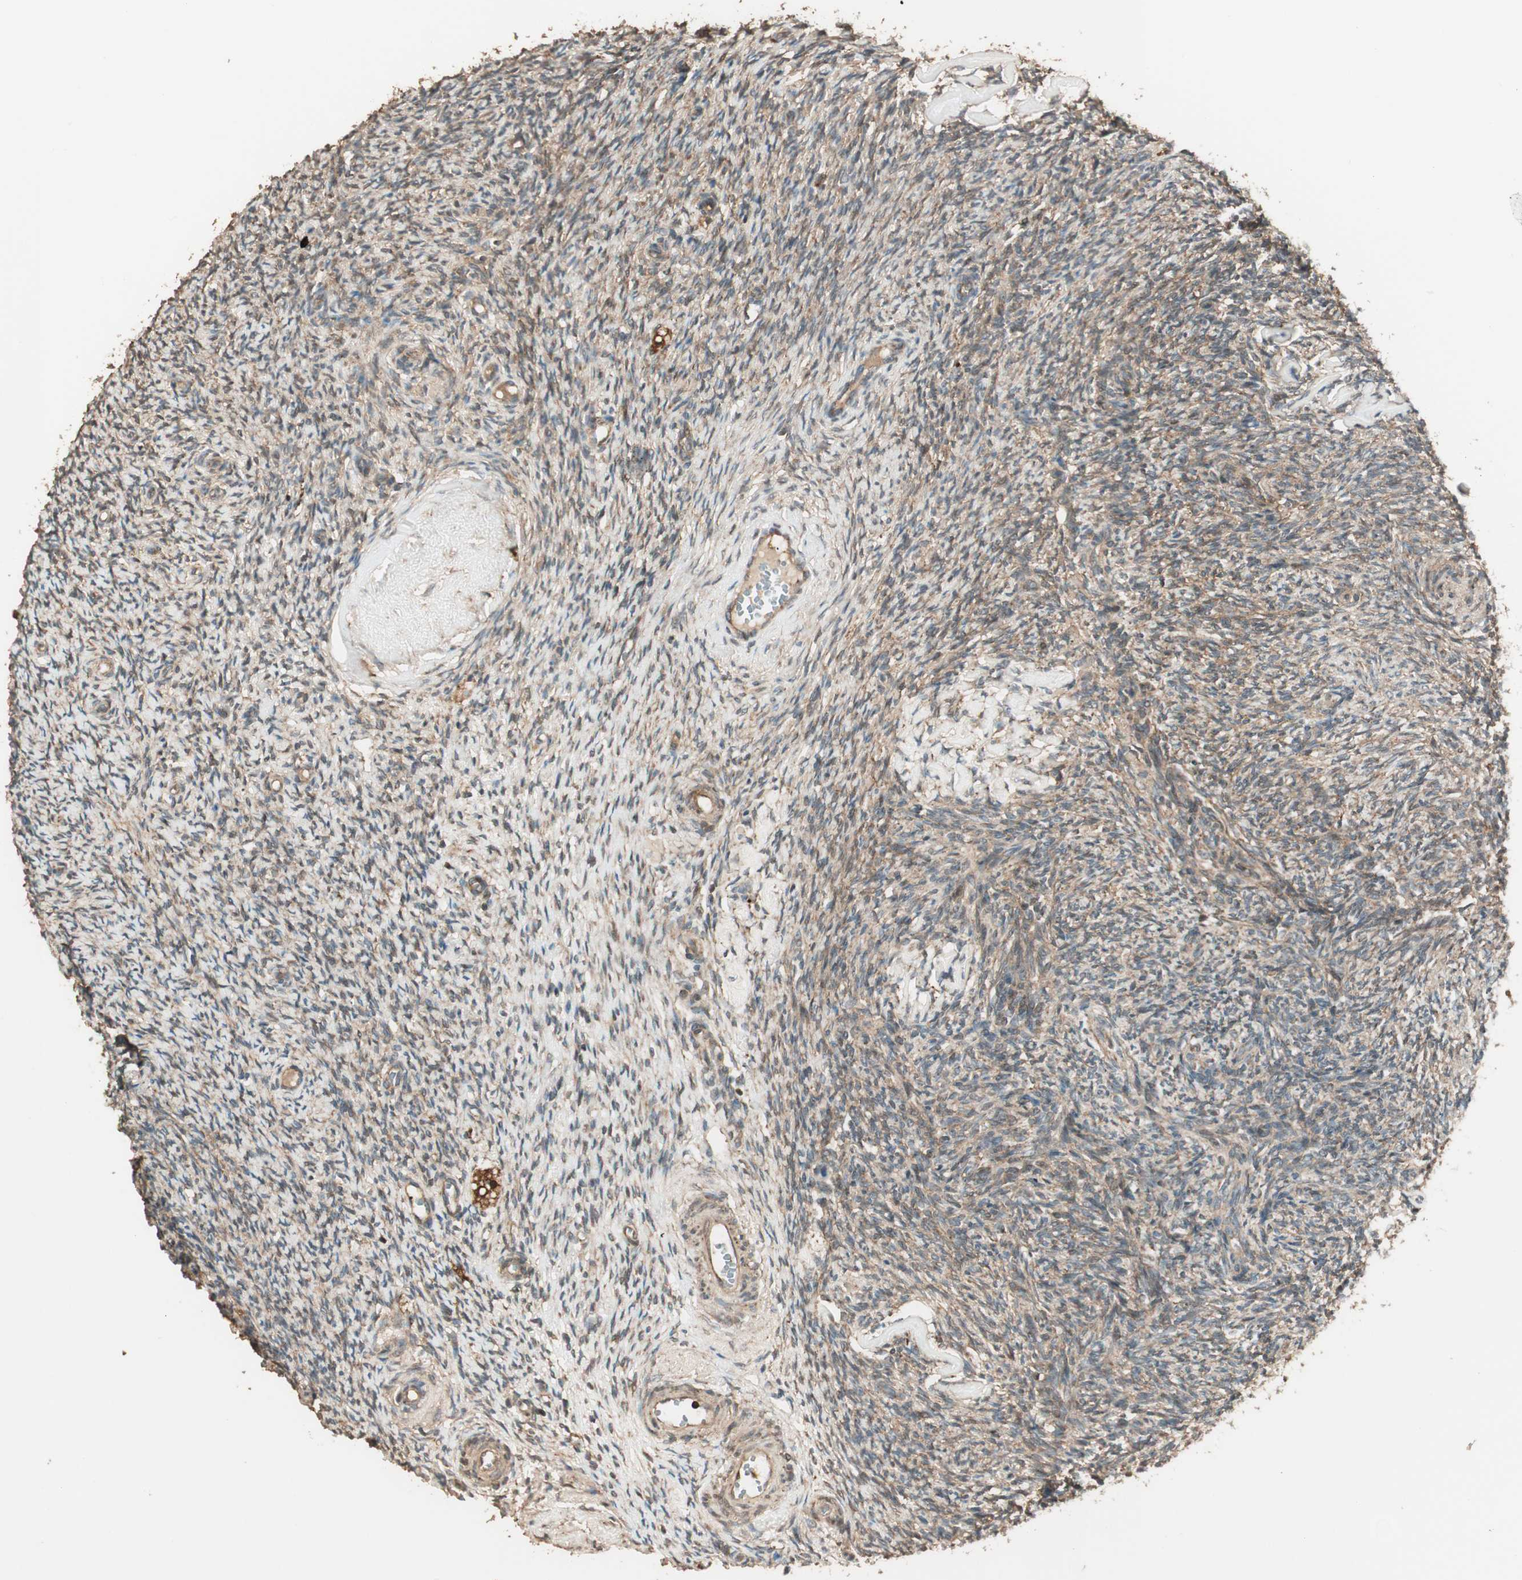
{"staining": {"intensity": "moderate", "quantity": ">75%", "location": "cytoplasmic/membranous"}, "tissue": "ovary", "cell_type": "Ovarian stroma cells", "image_type": "normal", "snomed": [{"axis": "morphology", "description": "Normal tissue, NOS"}, {"axis": "topography", "description": "Ovary"}], "caption": "This micrograph demonstrates immunohistochemistry (IHC) staining of benign ovary, with medium moderate cytoplasmic/membranous positivity in approximately >75% of ovarian stroma cells.", "gene": "CNOT4", "patient": {"sex": "female", "age": 60}}